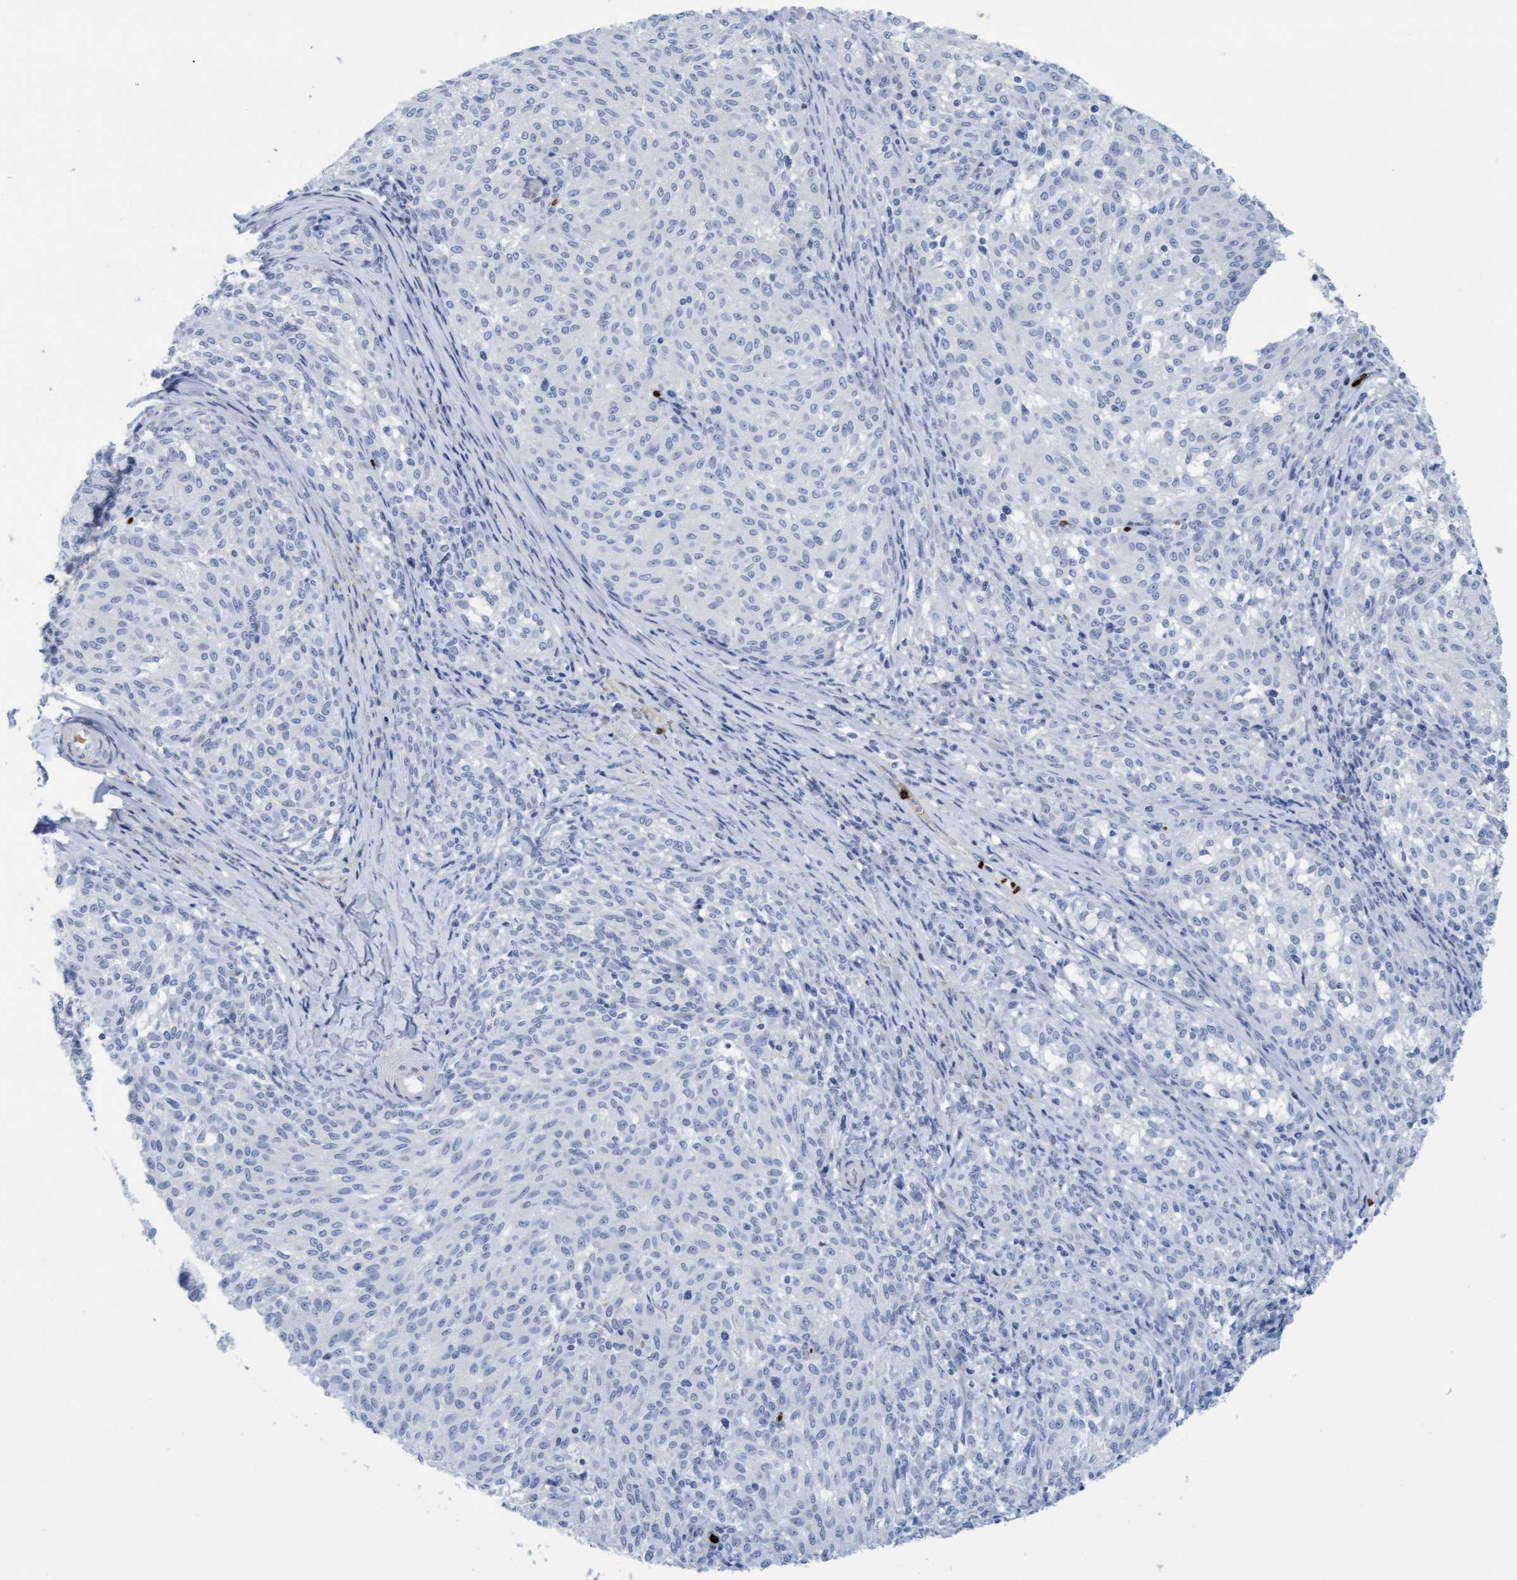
{"staining": {"intensity": "negative", "quantity": "none", "location": "none"}, "tissue": "melanoma", "cell_type": "Tumor cells", "image_type": "cancer", "snomed": [{"axis": "morphology", "description": "Malignant melanoma, NOS"}, {"axis": "topography", "description": "Skin"}], "caption": "Immunohistochemistry image of human malignant melanoma stained for a protein (brown), which exhibits no positivity in tumor cells.", "gene": "P2RX5", "patient": {"sex": "female", "age": 72}}